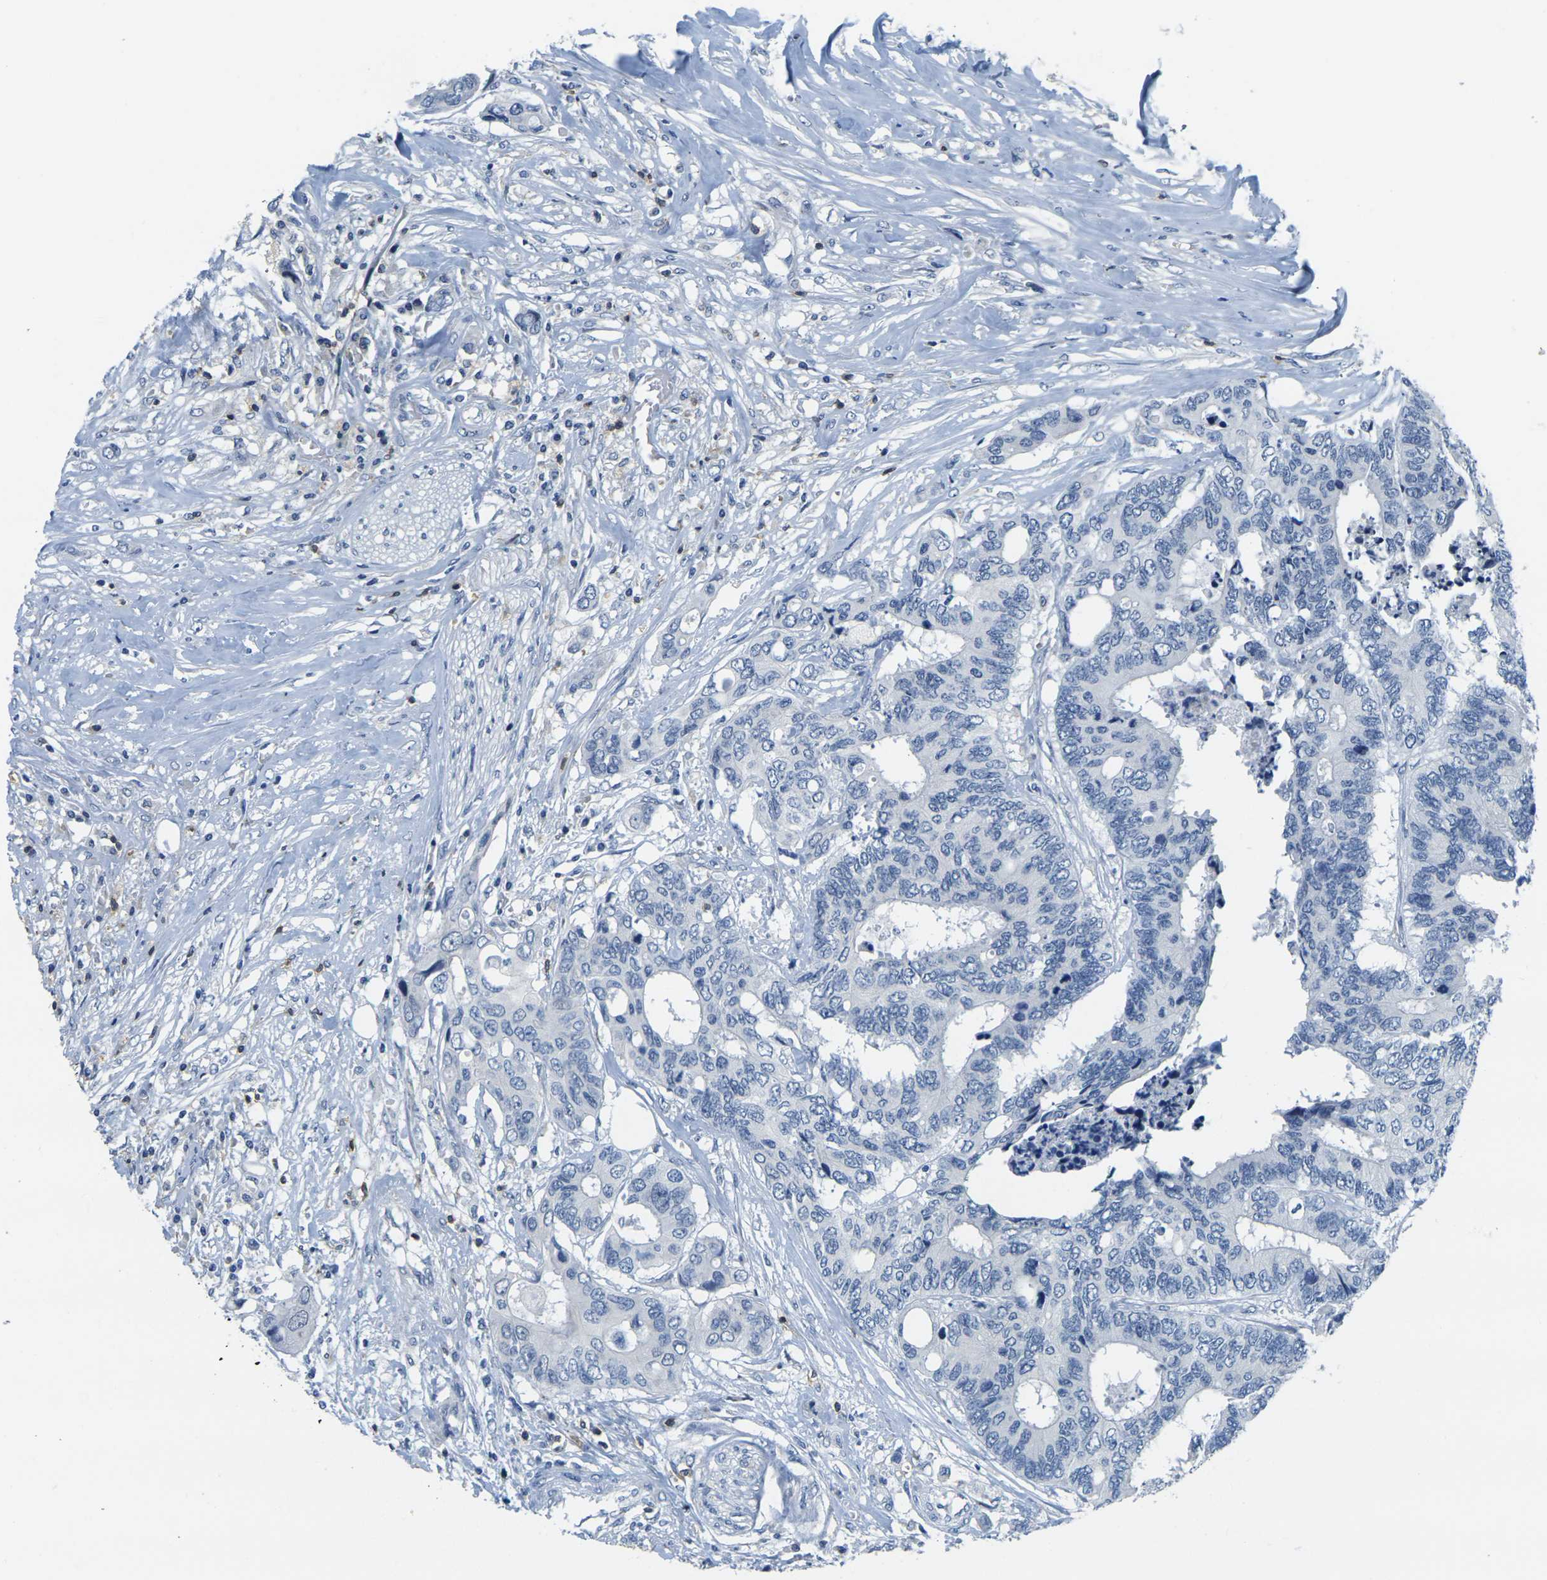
{"staining": {"intensity": "negative", "quantity": "none", "location": "none"}, "tissue": "colorectal cancer", "cell_type": "Tumor cells", "image_type": "cancer", "snomed": [{"axis": "morphology", "description": "Adenocarcinoma, NOS"}, {"axis": "topography", "description": "Rectum"}], "caption": "Colorectal adenocarcinoma was stained to show a protein in brown. There is no significant positivity in tumor cells.", "gene": "CD3D", "patient": {"sex": "male", "age": 55}}